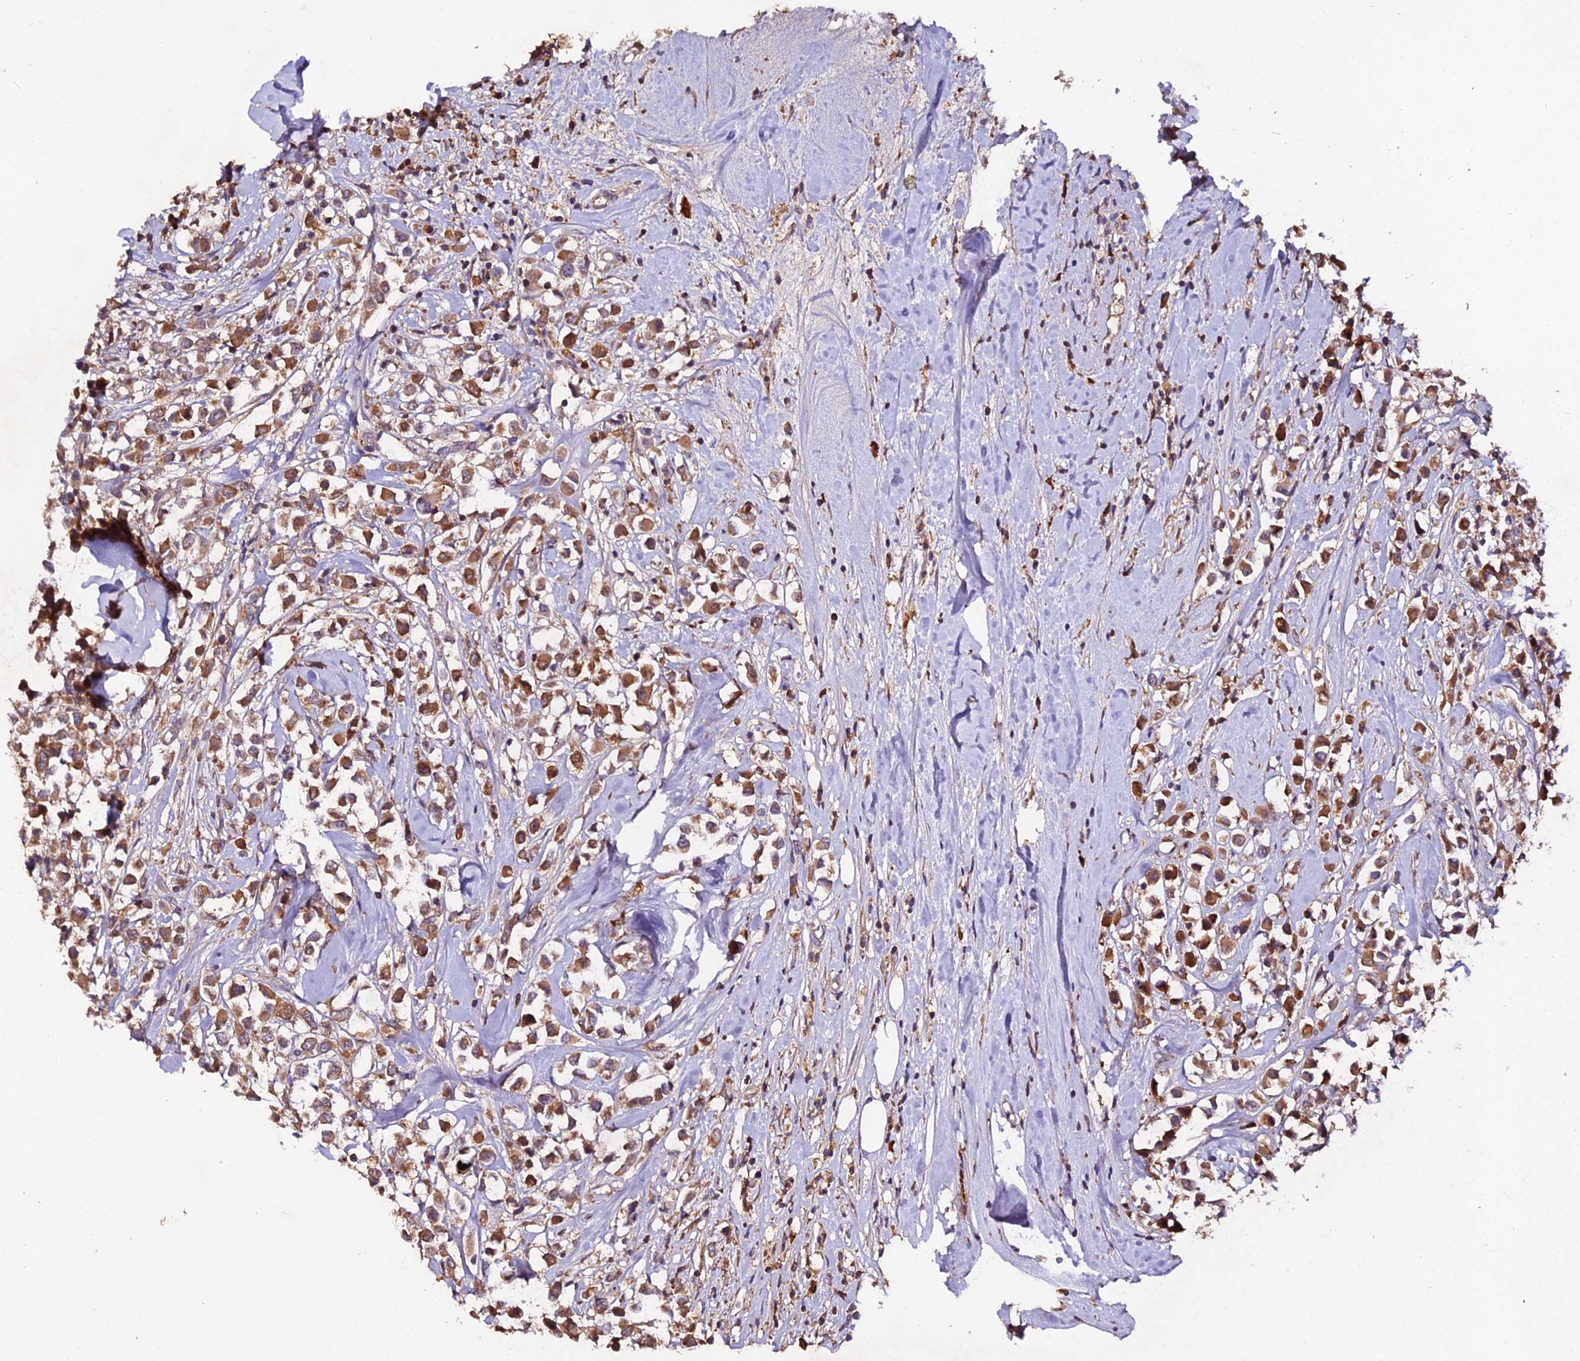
{"staining": {"intensity": "weak", "quantity": ">75%", "location": "cytoplasmic/membranous"}, "tissue": "breast cancer", "cell_type": "Tumor cells", "image_type": "cancer", "snomed": [{"axis": "morphology", "description": "Duct carcinoma"}, {"axis": "topography", "description": "Breast"}], "caption": "DAB immunohistochemical staining of human infiltrating ductal carcinoma (breast) shows weak cytoplasmic/membranous protein positivity in about >75% of tumor cells.", "gene": "KCTD16", "patient": {"sex": "female", "age": 87}}